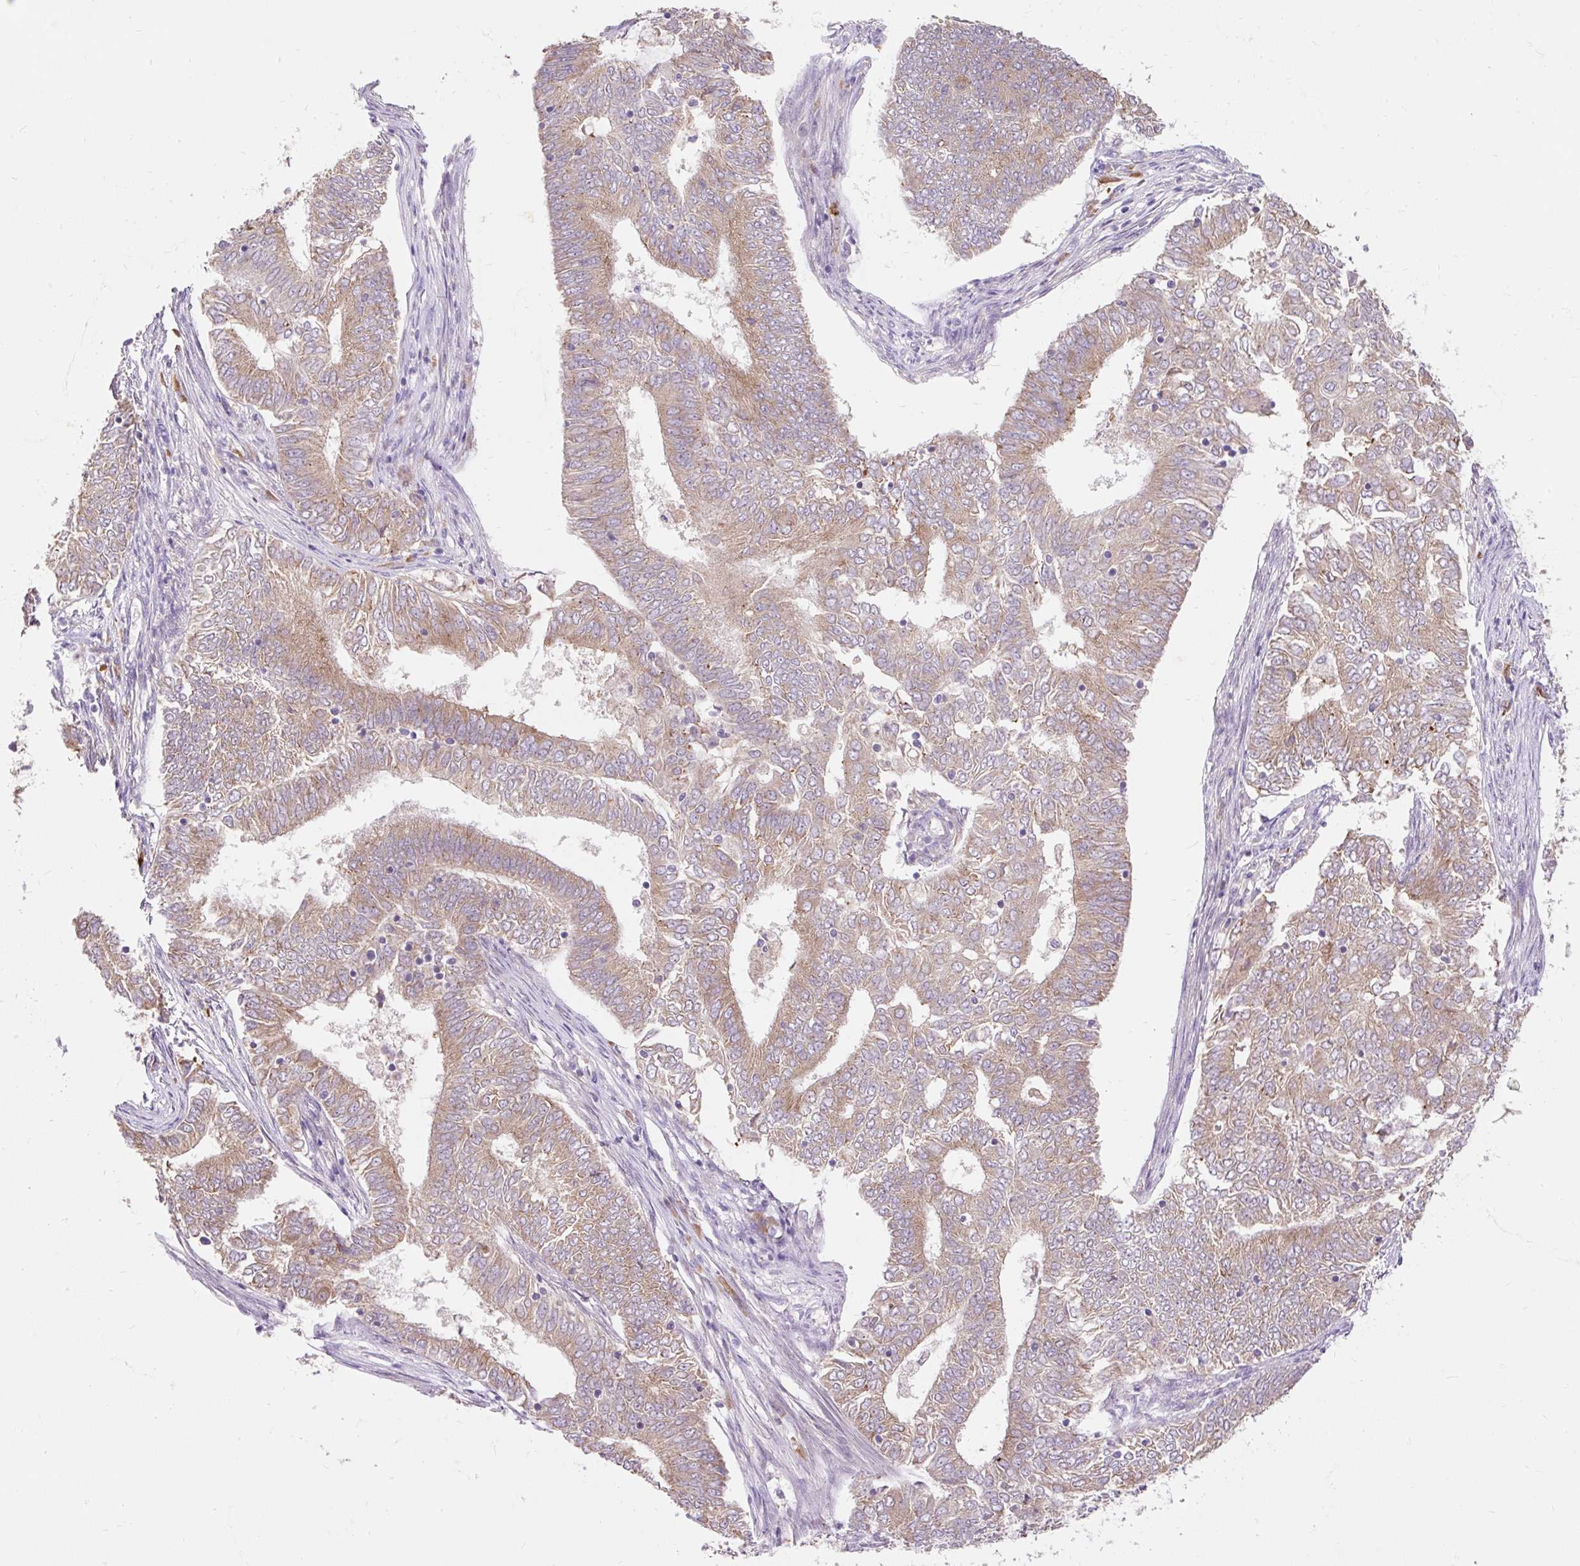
{"staining": {"intensity": "weak", "quantity": ">75%", "location": "cytoplasmic/membranous"}, "tissue": "endometrial cancer", "cell_type": "Tumor cells", "image_type": "cancer", "snomed": [{"axis": "morphology", "description": "Adenocarcinoma, NOS"}, {"axis": "topography", "description": "Endometrium"}], "caption": "A brown stain highlights weak cytoplasmic/membranous positivity of a protein in human adenocarcinoma (endometrial) tumor cells.", "gene": "SEC63", "patient": {"sex": "female", "age": 62}}